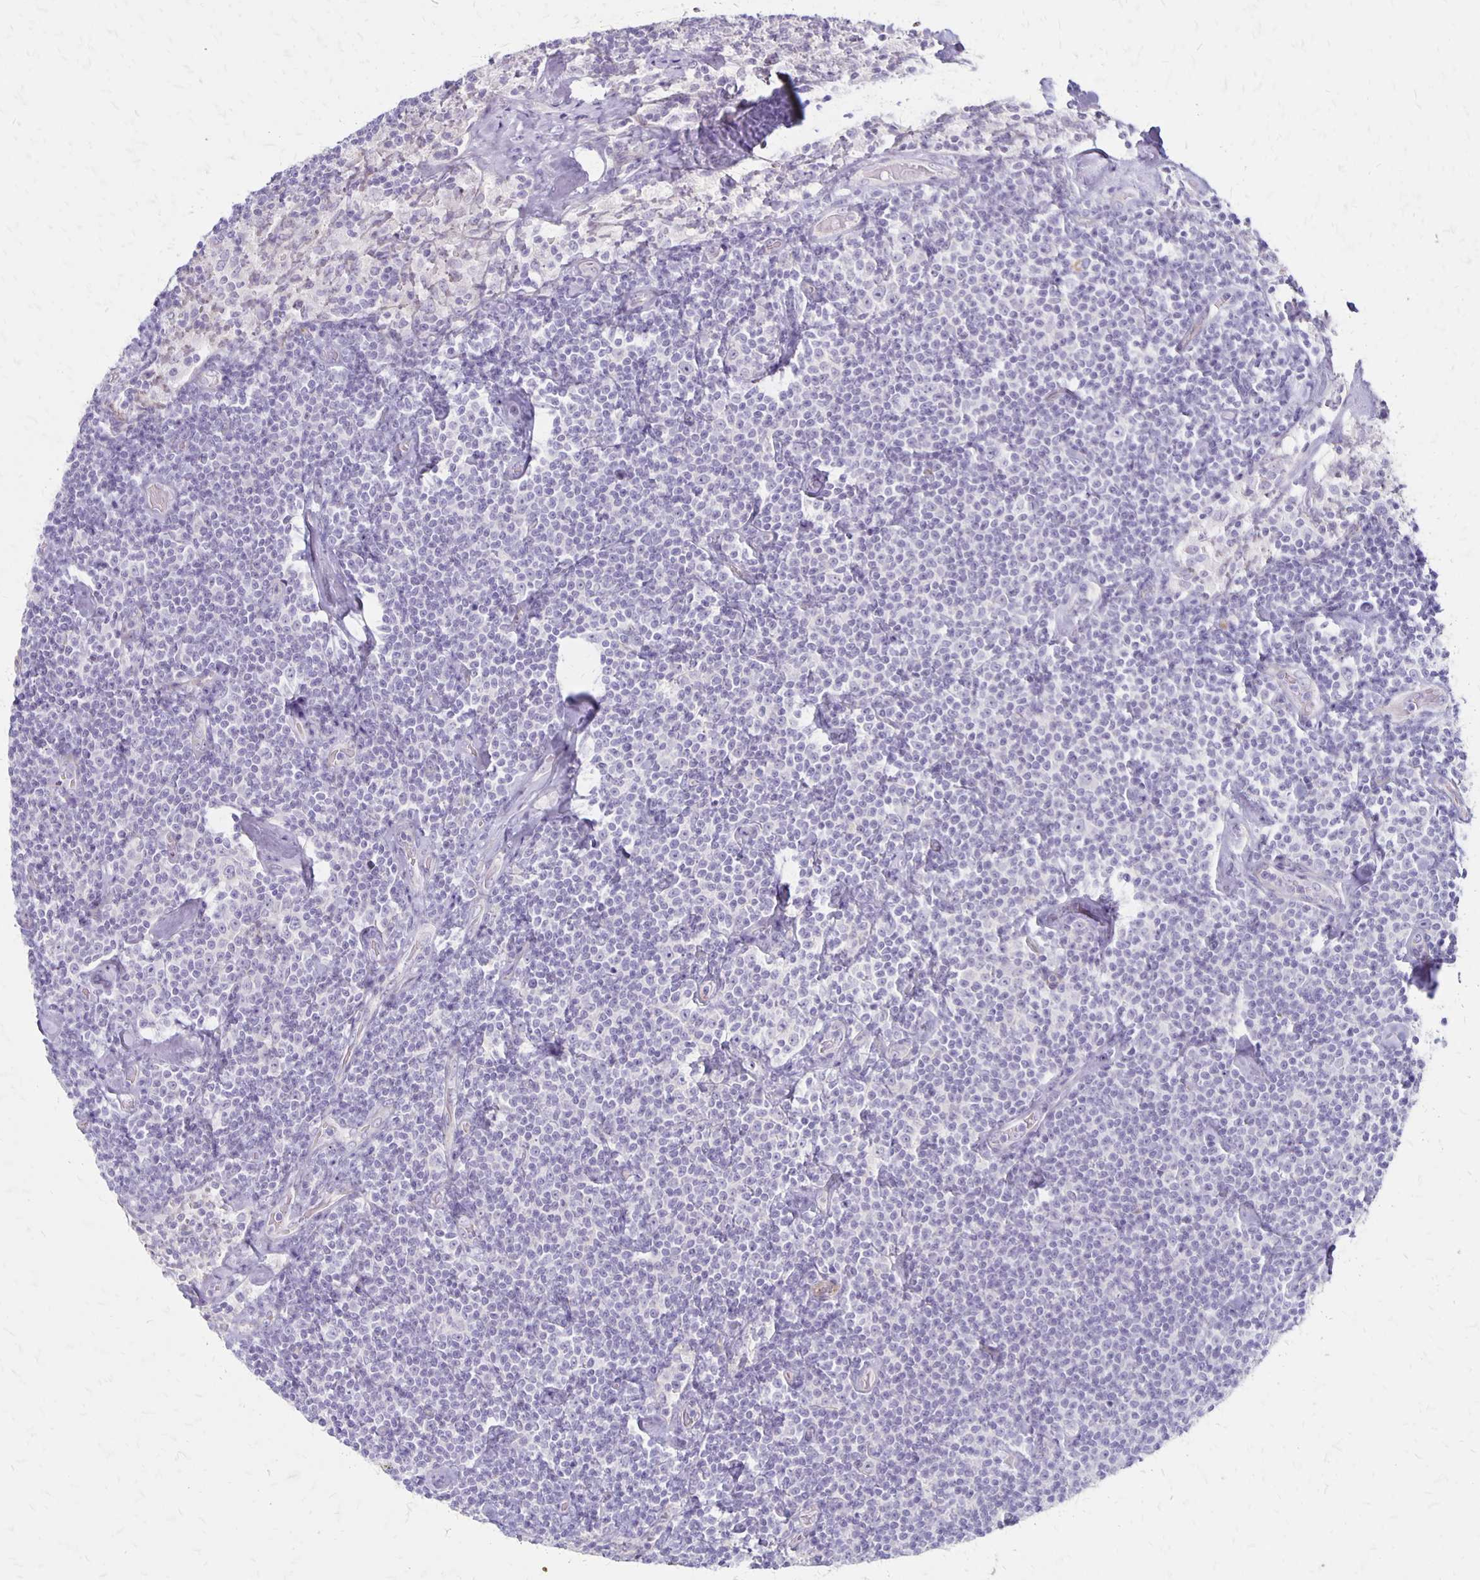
{"staining": {"intensity": "negative", "quantity": "none", "location": "none"}, "tissue": "lymphoma", "cell_type": "Tumor cells", "image_type": "cancer", "snomed": [{"axis": "morphology", "description": "Malignant lymphoma, non-Hodgkin's type, Low grade"}, {"axis": "topography", "description": "Lymph node"}], "caption": "Immunohistochemical staining of human lymphoma displays no significant expression in tumor cells.", "gene": "HOMER1", "patient": {"sex": "male", "age": 81}}